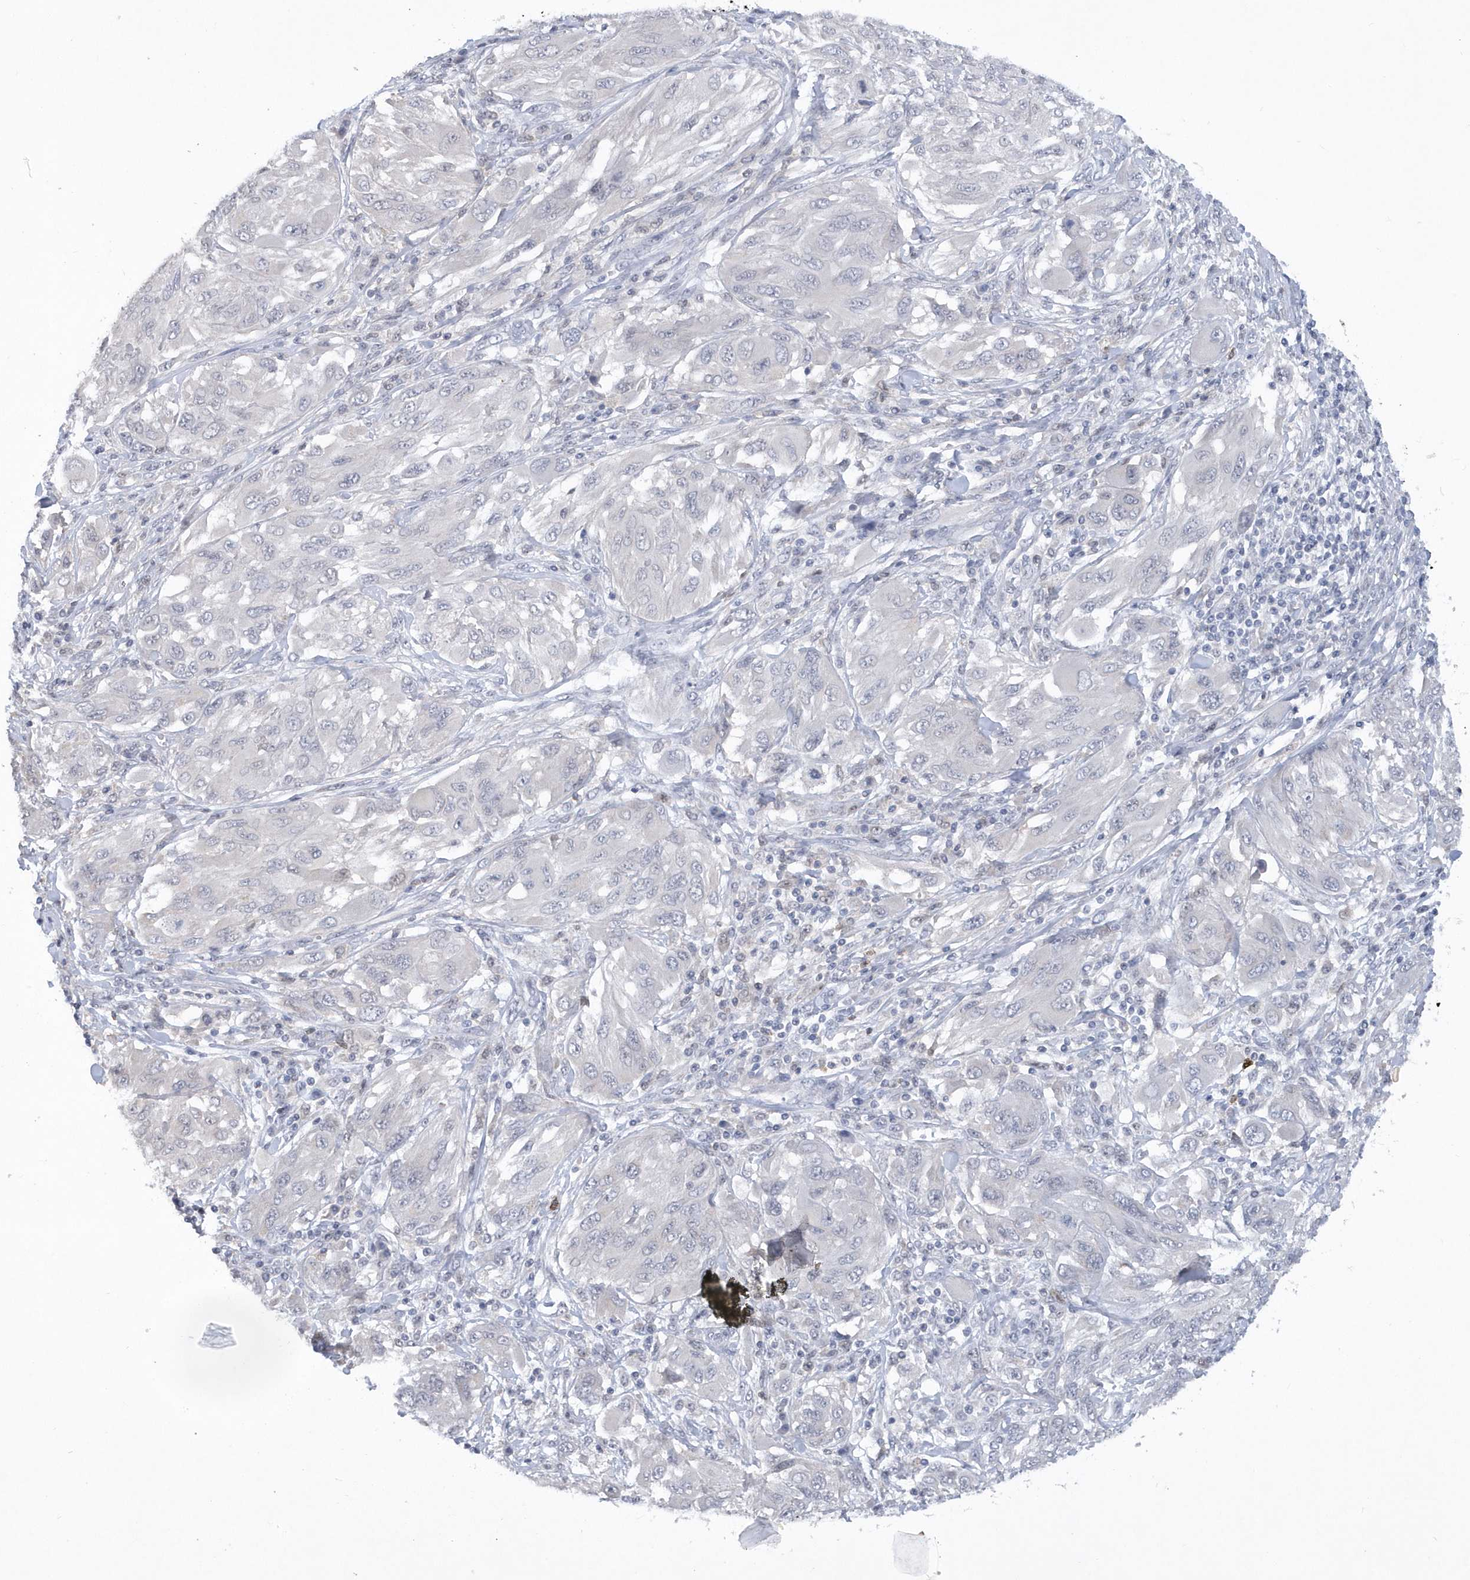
{"staining": {"intensity": "negative", "quantity": "none", "location": "none"}, "tissue": "melanoma", "cell_type": "Tumor cells", "image_type": "cancer", "snomed": [{"axis": "morphology", "description": "Malignant melanoma, NOS"}, {"axis": "topography", "description": "Skin"}], "caption": "Immunohistochemical staining of melanoma displays no significant staining in tumor cells.", "gene": "SRGAP3", "patient": {"sex": "female", "age": 91}}